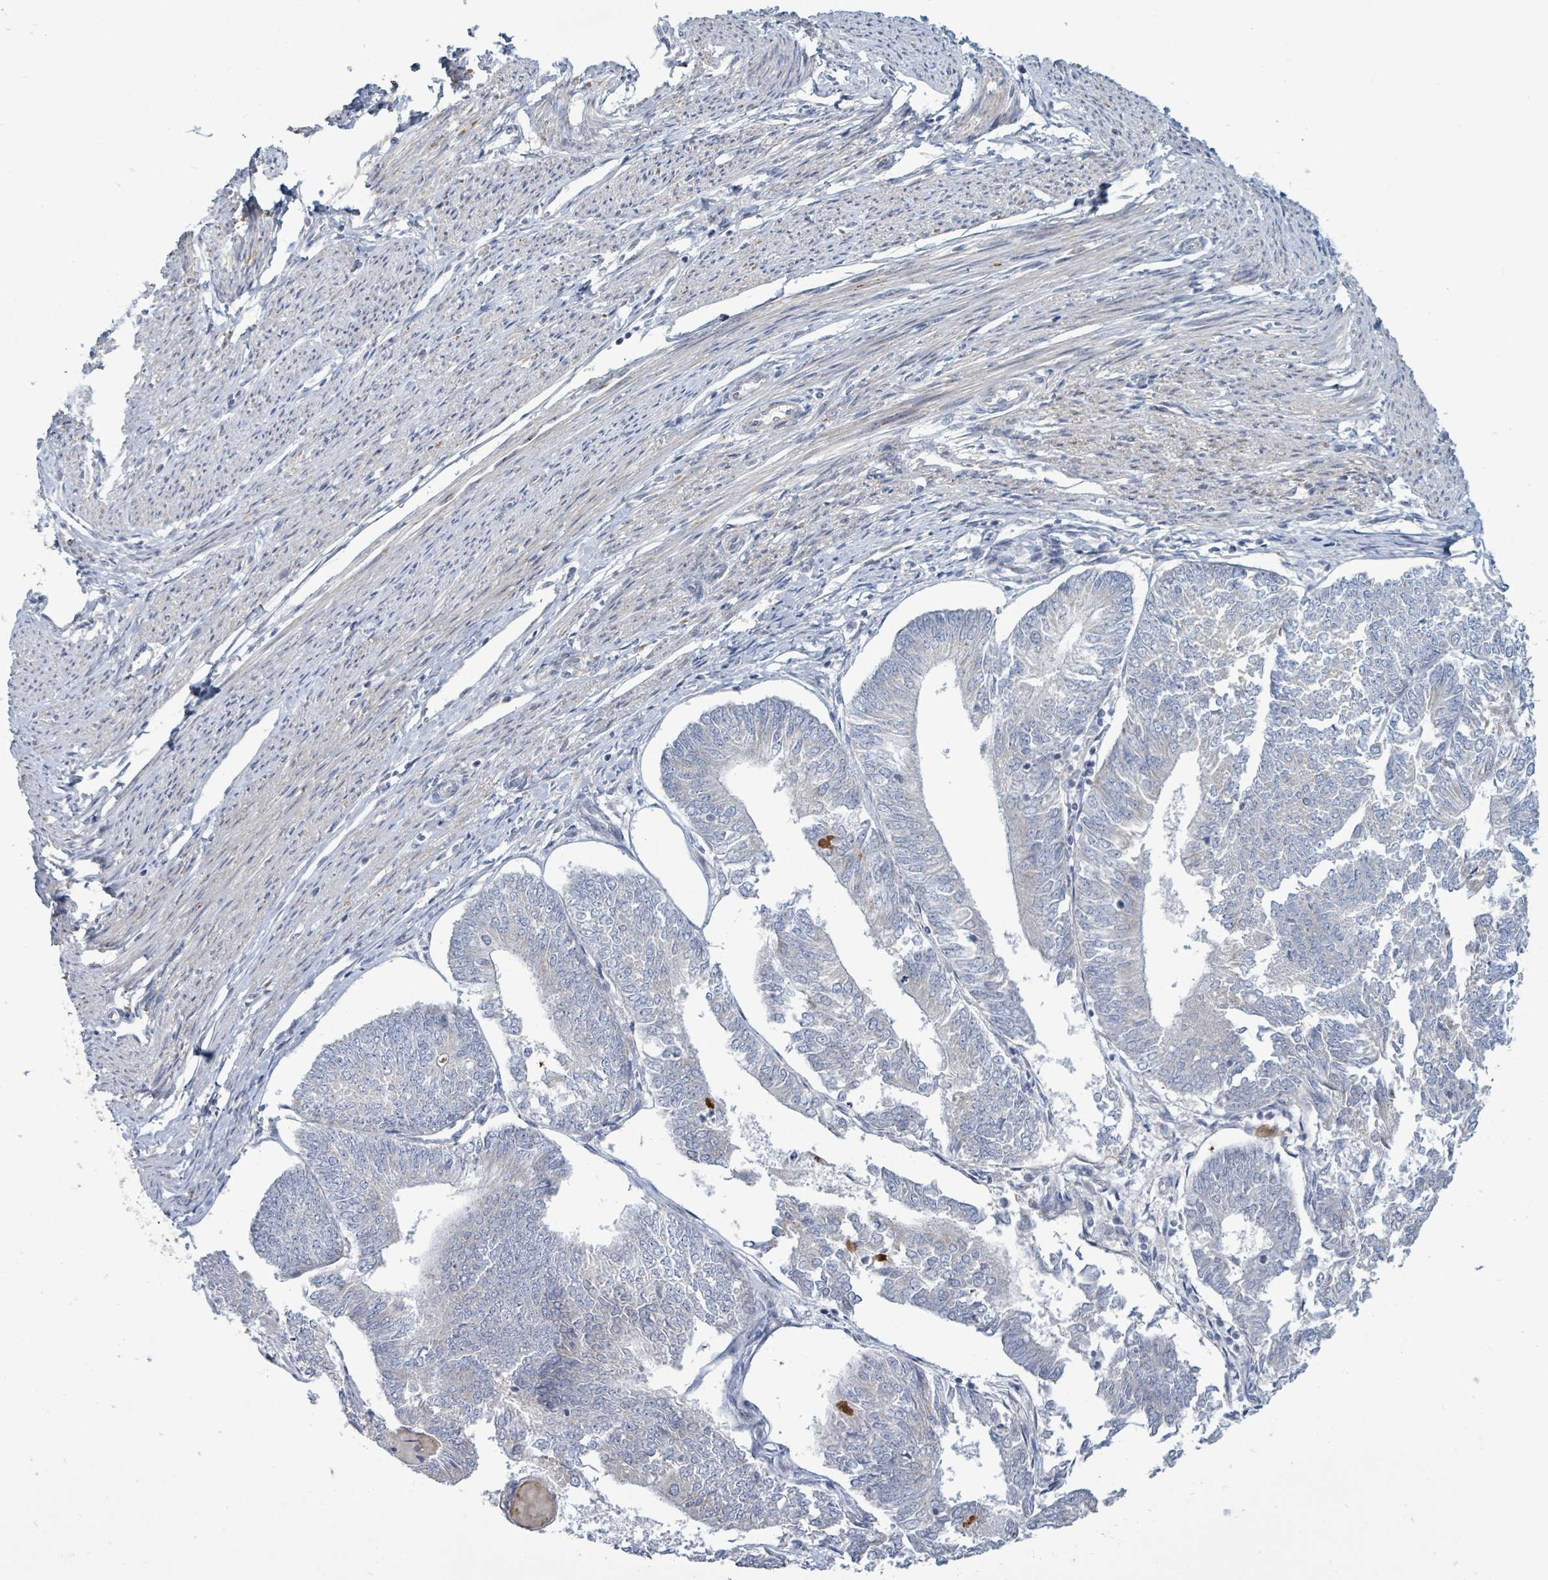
{"staining": {"intensity": "weak", "quantity": "<25%", "location": "cytoplasmic/membranous"}, "tissue": "endometrial cancer", "cell_type": "Tumor cells", "image_type": "cancer", "snomed": [{"axis": "morphology", "description": "Adenocarcinoma, NOS"}, {"axis": "topography", "description": "Endometrium"}], "caption": "Photomicrograph shows no significant protein expression in tumor cells of adenocarcinoma (endometrial). (Brightfield microscopy of DAB immunohistochemistry (IHC) at high magnification).", "gene": "ZFPM1", "patient": {"sex": "female", "age": 58}}